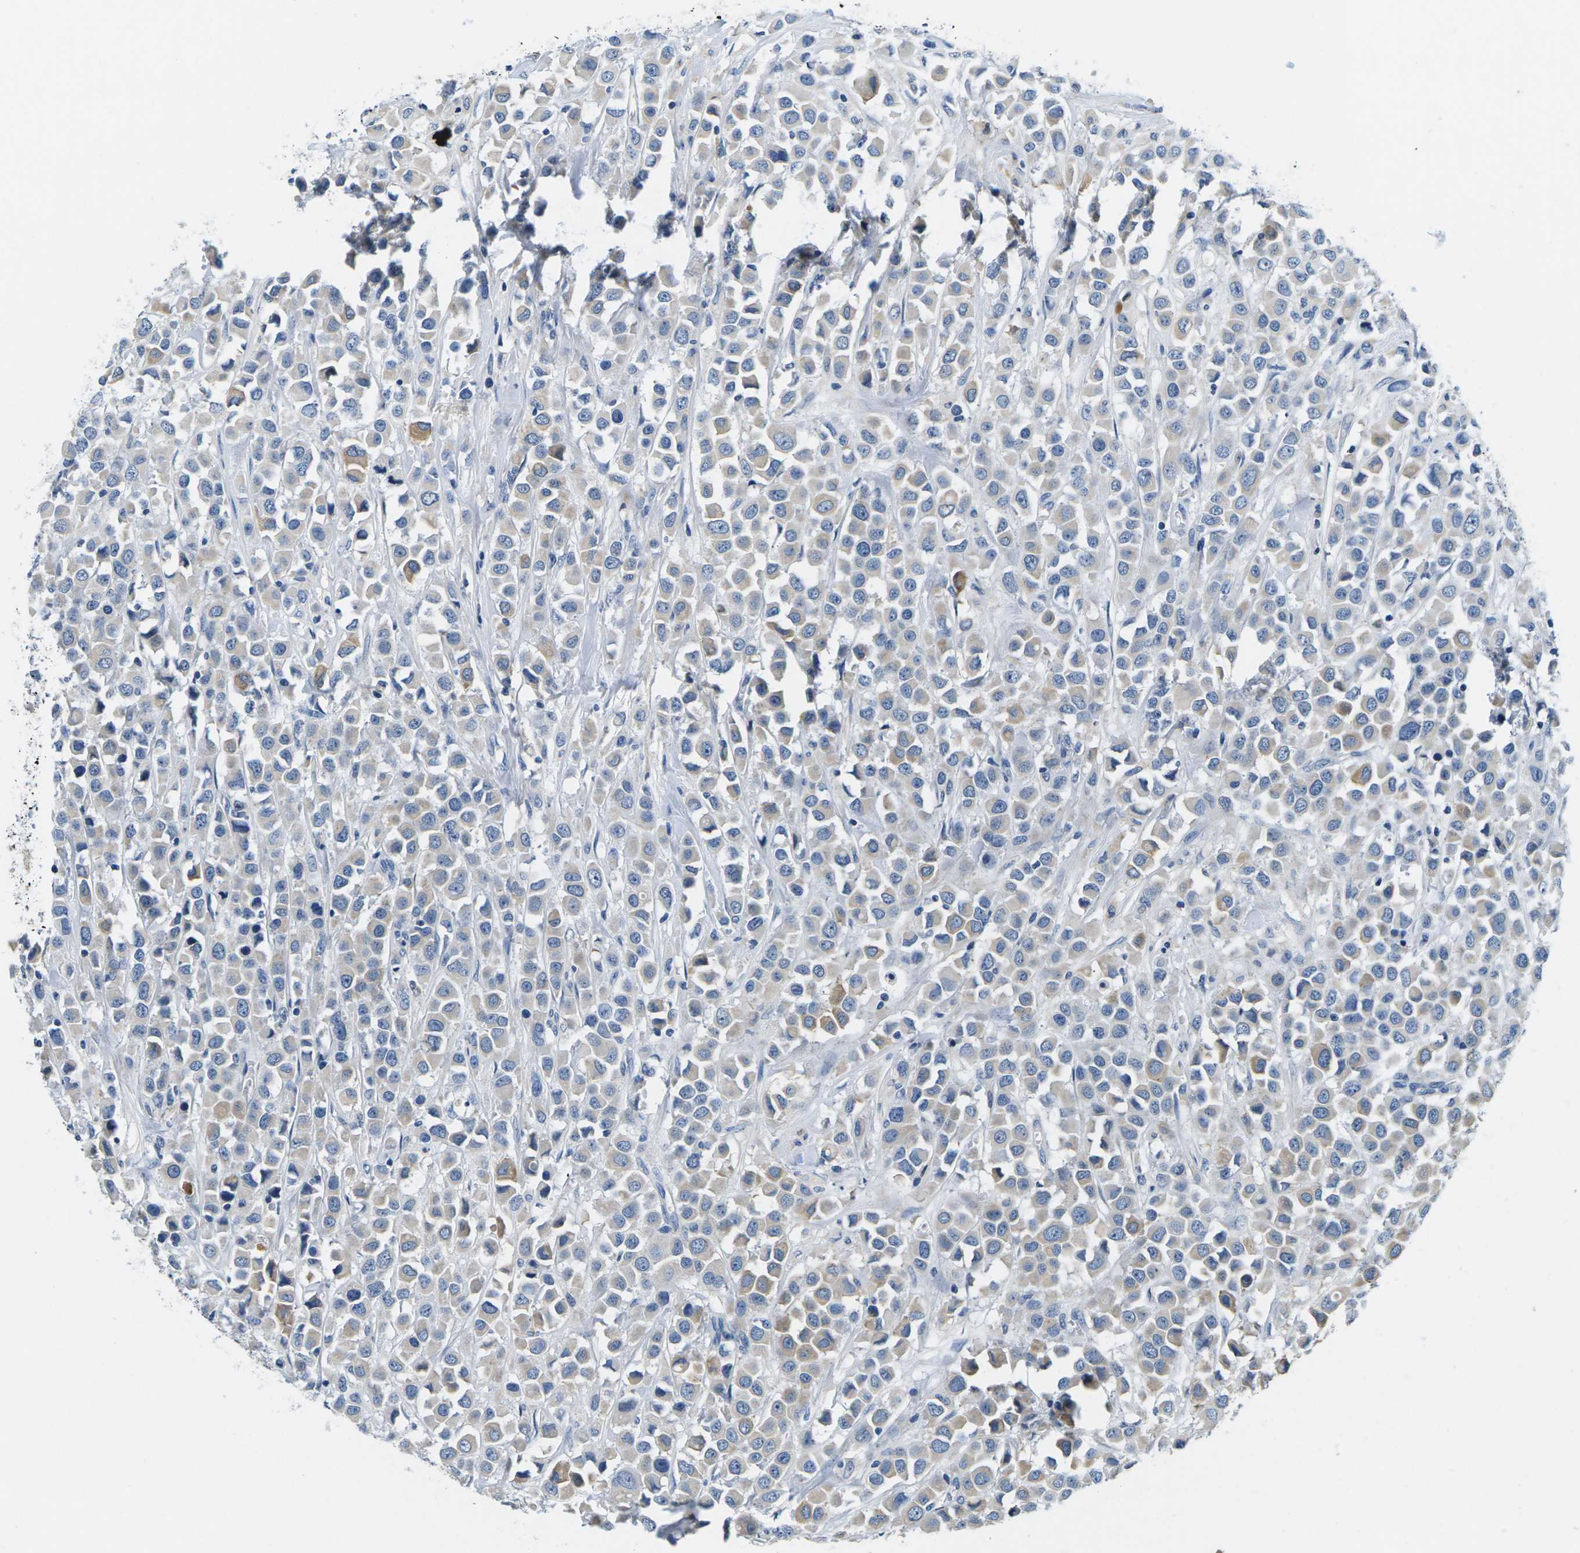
{"staining": {"intensity": "moderate", "quantity": "<25%", "location": "cytoplasmic/membranous"}, "tissue": "breast cancer", "cell_type": "Tumor cells", "image_type": "cancer", "snomed": [{"axis": "morphology", "description": "Duct carcinoma"}, {"axis": "topography", "description": "Breast"}], "caption": "Protein positivity by immunohistochemistry (IHC) reveals moderate cytoplasmic/membranous staining in approximately <25% of tumor cells in breast intraductal carcinoma. The staining was performed using DAB, with brown indicating positive protein expression. Nuclei are stained blue with hematoxylin.", "gene": "TSPAN2", "patient": {"sex": "female", "age": 61}}